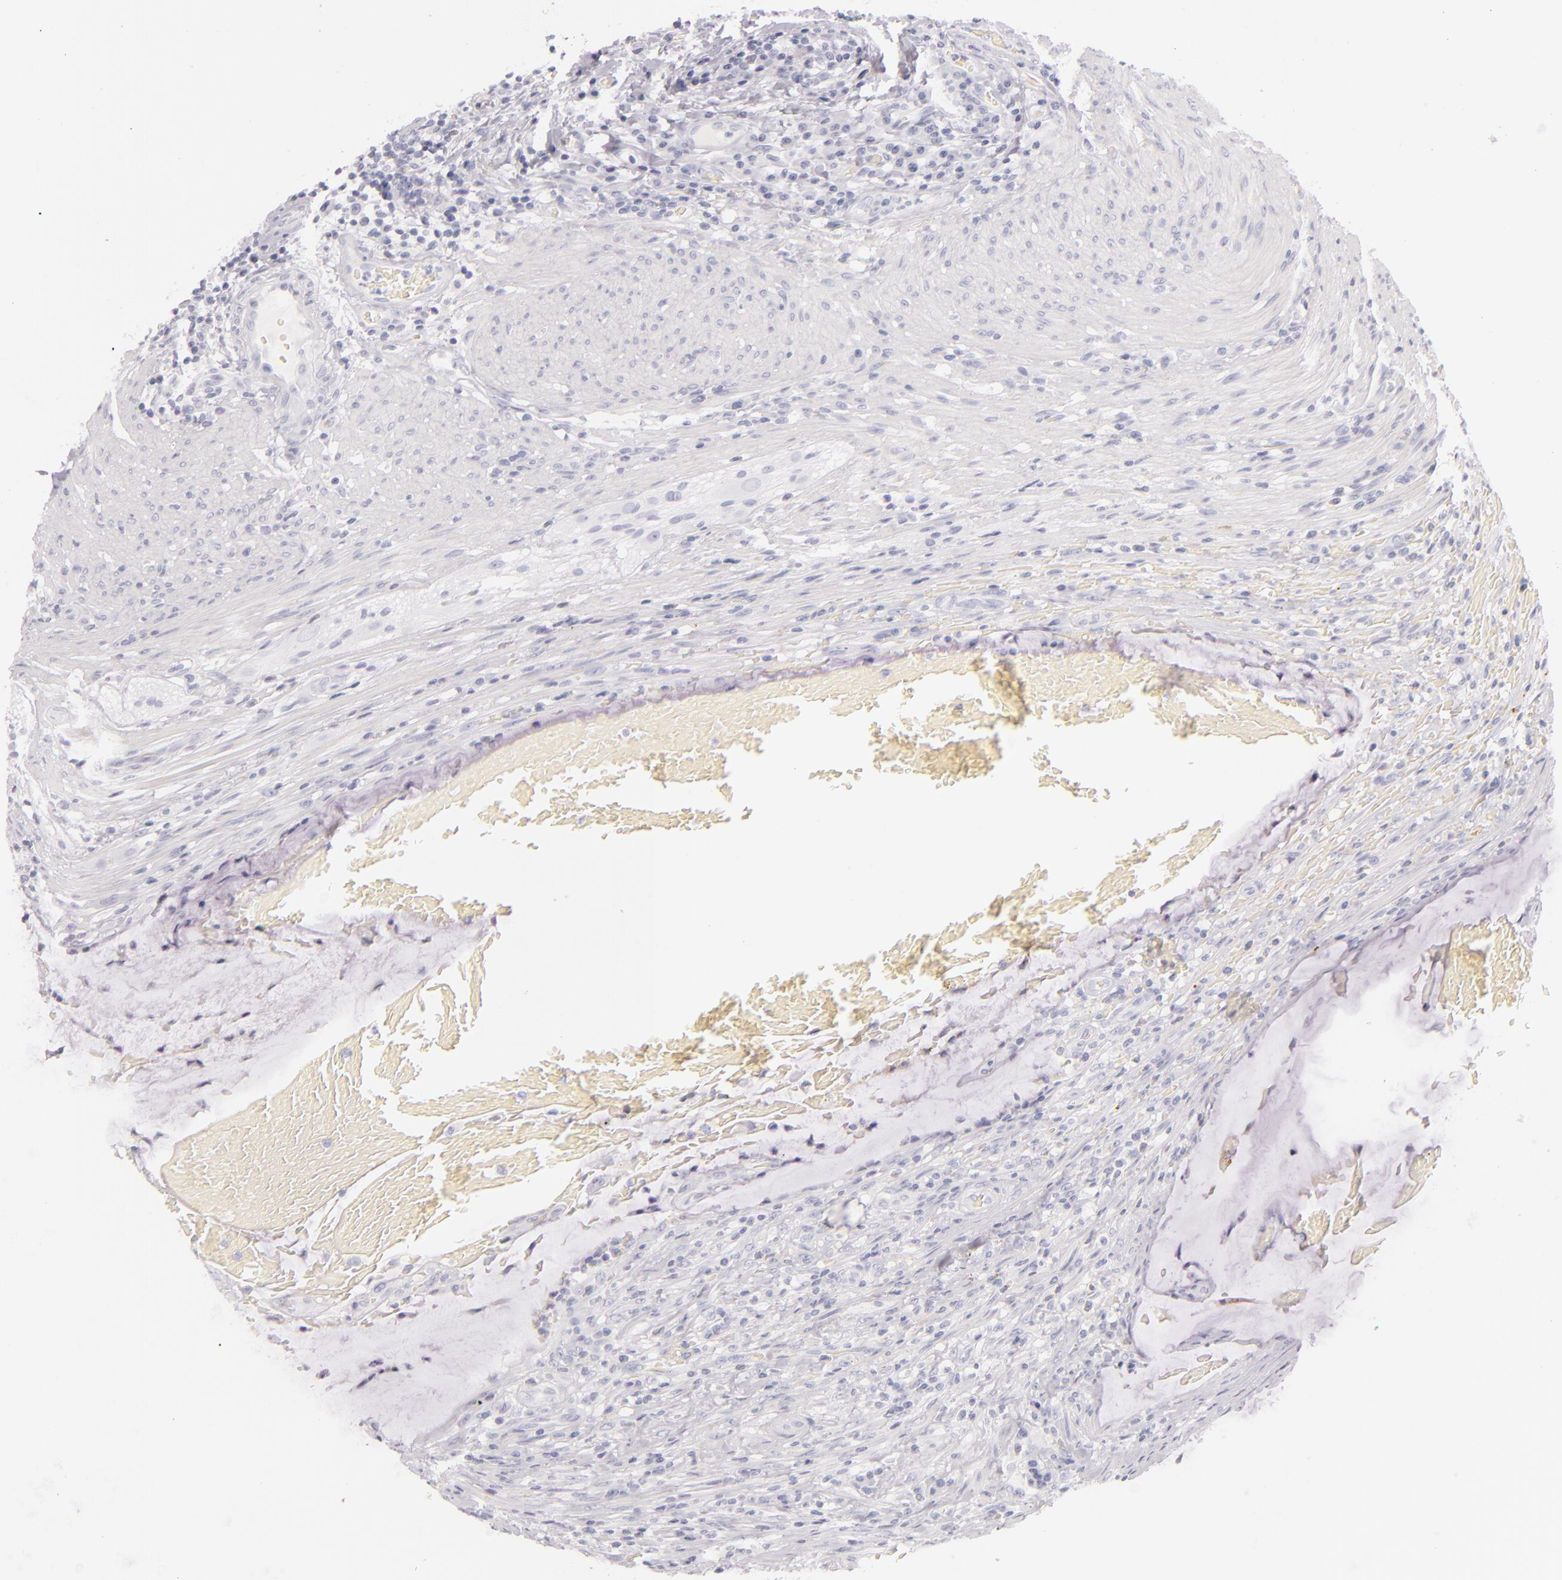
{"staining": {"intensity": "negative", "quantity": "none", "location": "none"}, "tissue": "colorectal cancer", "cell_type": "Tumor cells", "image_type": "cancer", "snomed": [{"axis": "morphology", "description": "Adenocarcinoma, NOS"}, {"axis": "topography", "description": "Colon"}], "caption": "Immunohistochemistry photomicrograph of neoplastic tissue: colorectal cancer (adenocarcinoma) stained with DAB (3,3'-diaminobenzidine) shows no significant protein positivity in tumor cells.", "gene": "FABP1", "patient": {"sex": "male", "age": 54}}